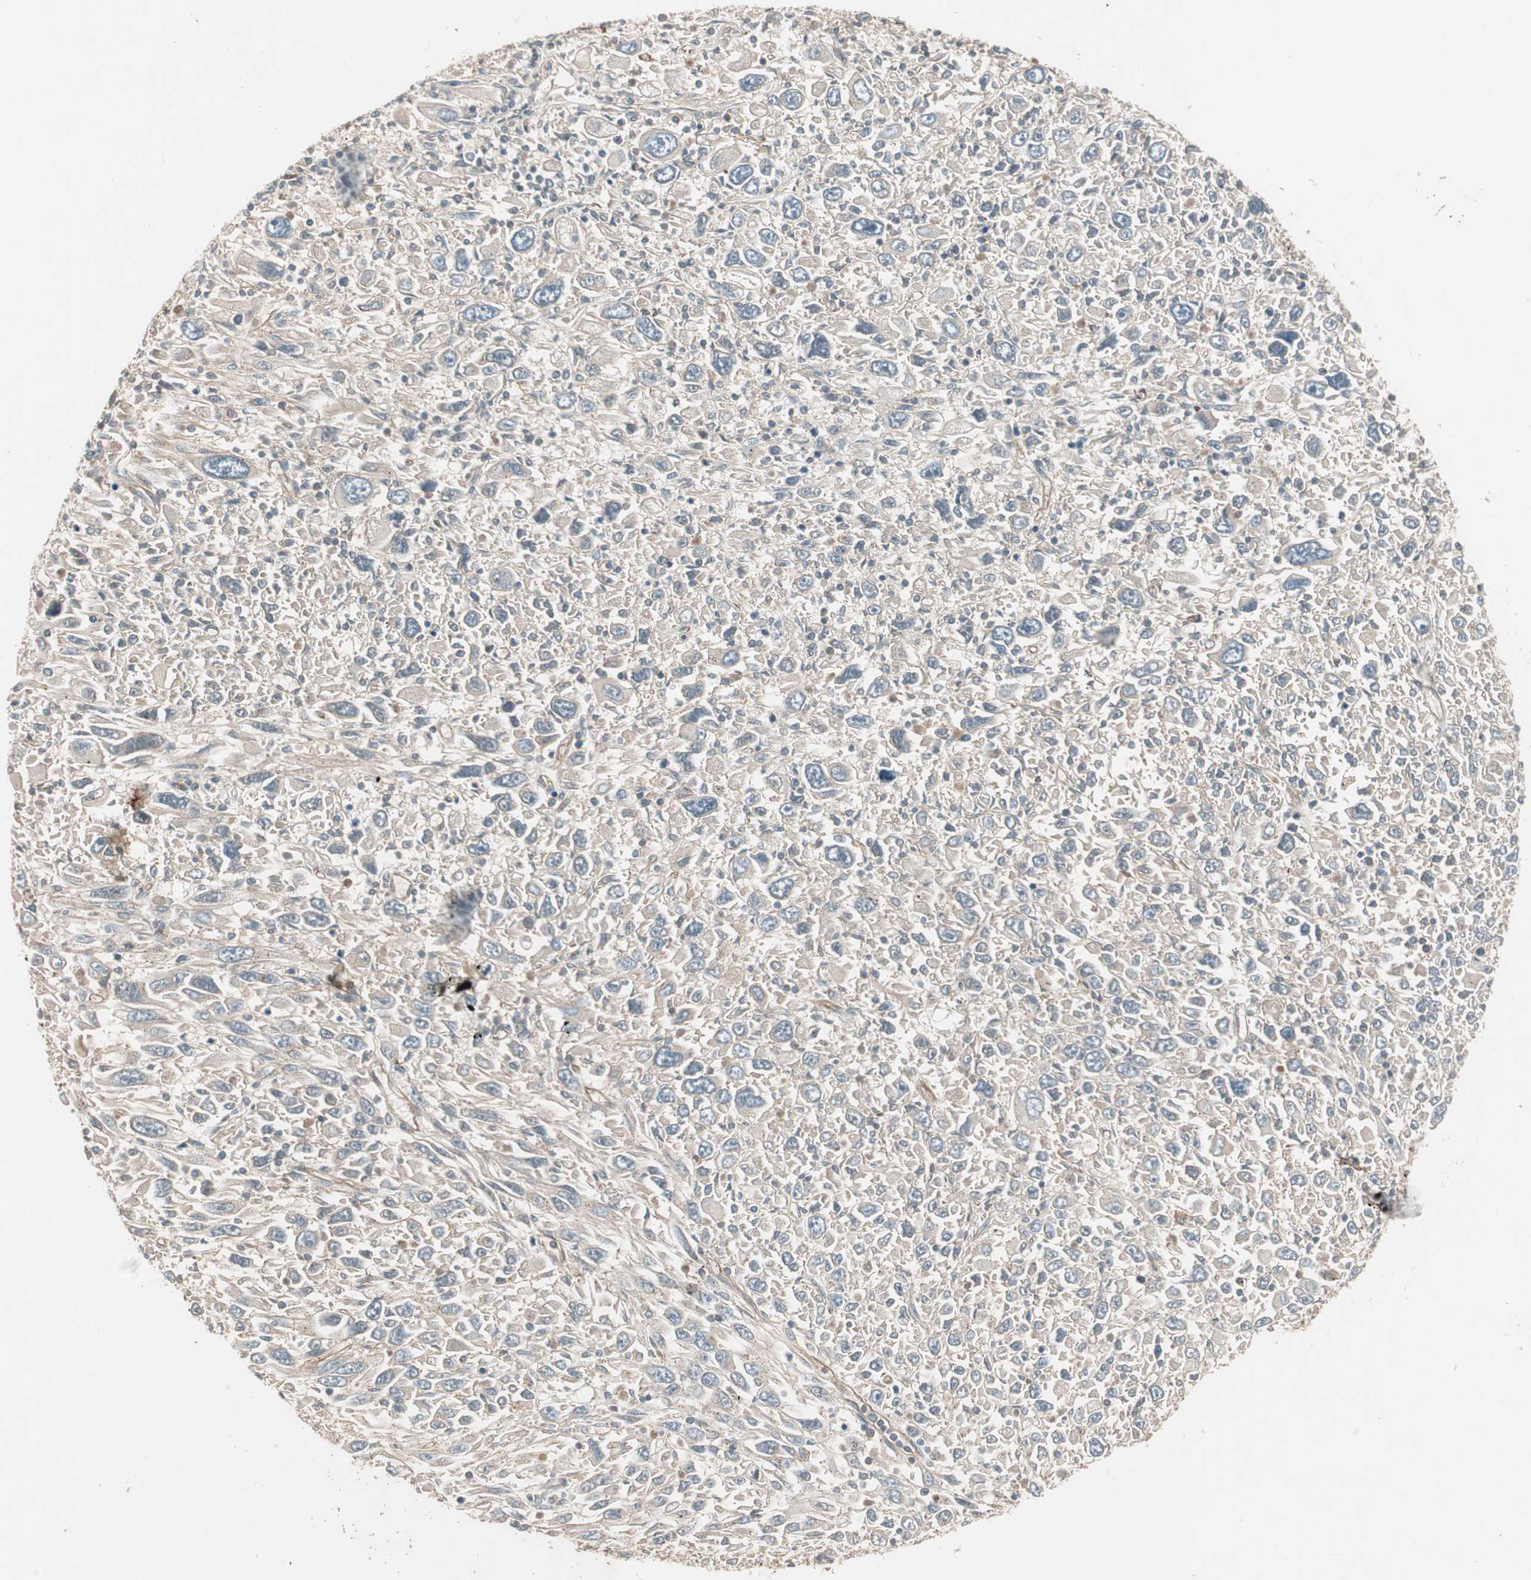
{"staining": {"intensity": "weak", "quantity": ">75%", "location": "cytoplasmic/membranous"}, "tissue": "melanoma", "cell_type": "Tumor cells", "image_type": "cancer", "snomed": [{"axis": "morphology", "description": "Malignant melanoma, Metastatic site"}, {"axis": "topography", "description": "Skin"}], "caption": "Brown immunohistochemical staining in malignant melanoma (metastatic site) displays weak cytoplasmic/membranous expression in approximately >75% of tumor cells. (Stains: DAB in brown, nuclei in blue, Microscopy: brightfield microscopy at high magnification).", "gene": "TFPI", "patient": {"sex": "female", "age": 56}}